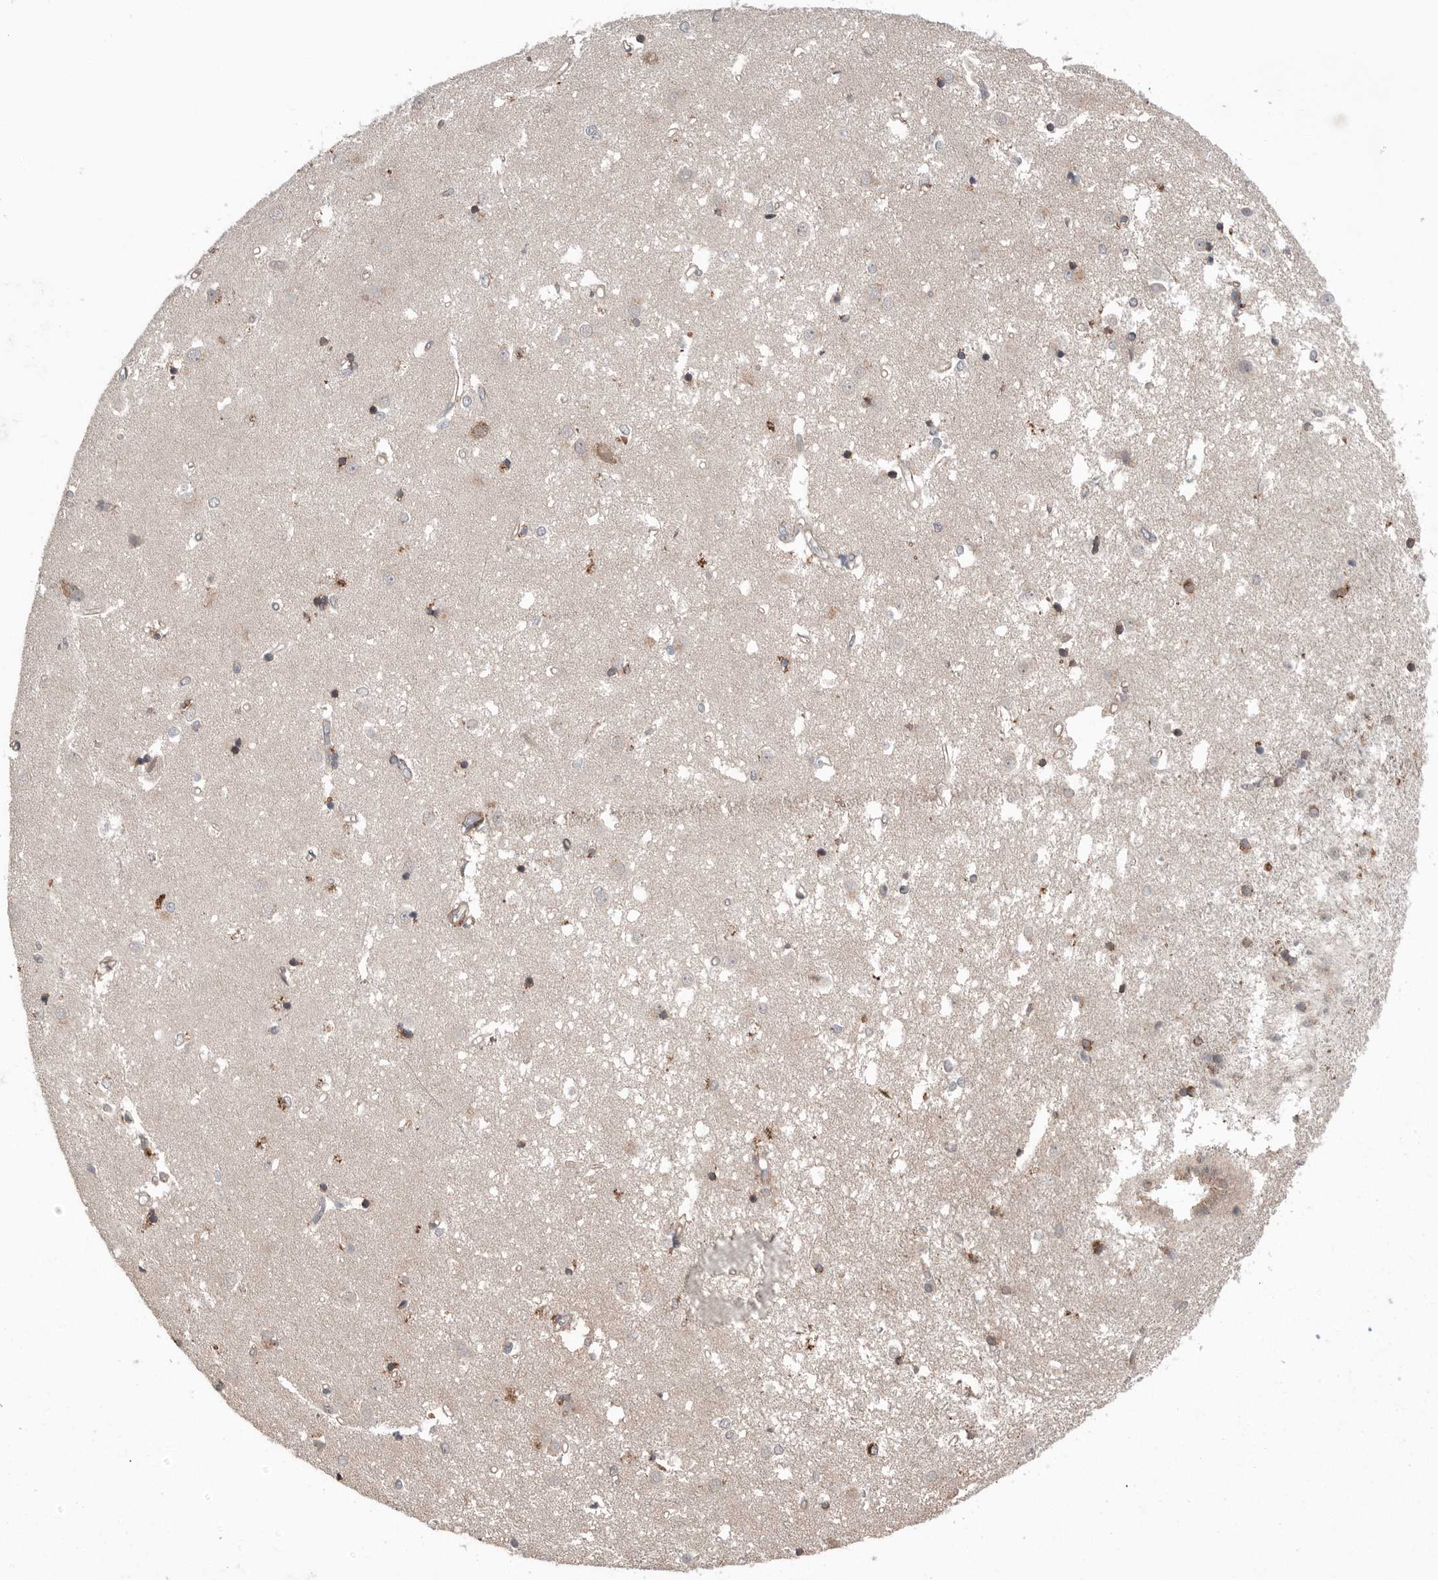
{"staining": {"intensity": "weak", "quantity": "<25%", "location": "cytoplasmic/membranous"}, "tissue": "caudate", "cell_type": "Glial cells", "image_type": "normal", "snomed": [{"axis": "morphology", "description": "Normal tissue, NOS"}, {"axis": "topography", "description": "Lateral ventricle wall"}], "caption": "Immunohistochemistry (IHC) histopathology image of unremarkable human caudate stained for a protein (brown), which demonstrates no expression in glial cells.", "gene": "PEAK1", "patient": {"sex": "male", "age": 45}}